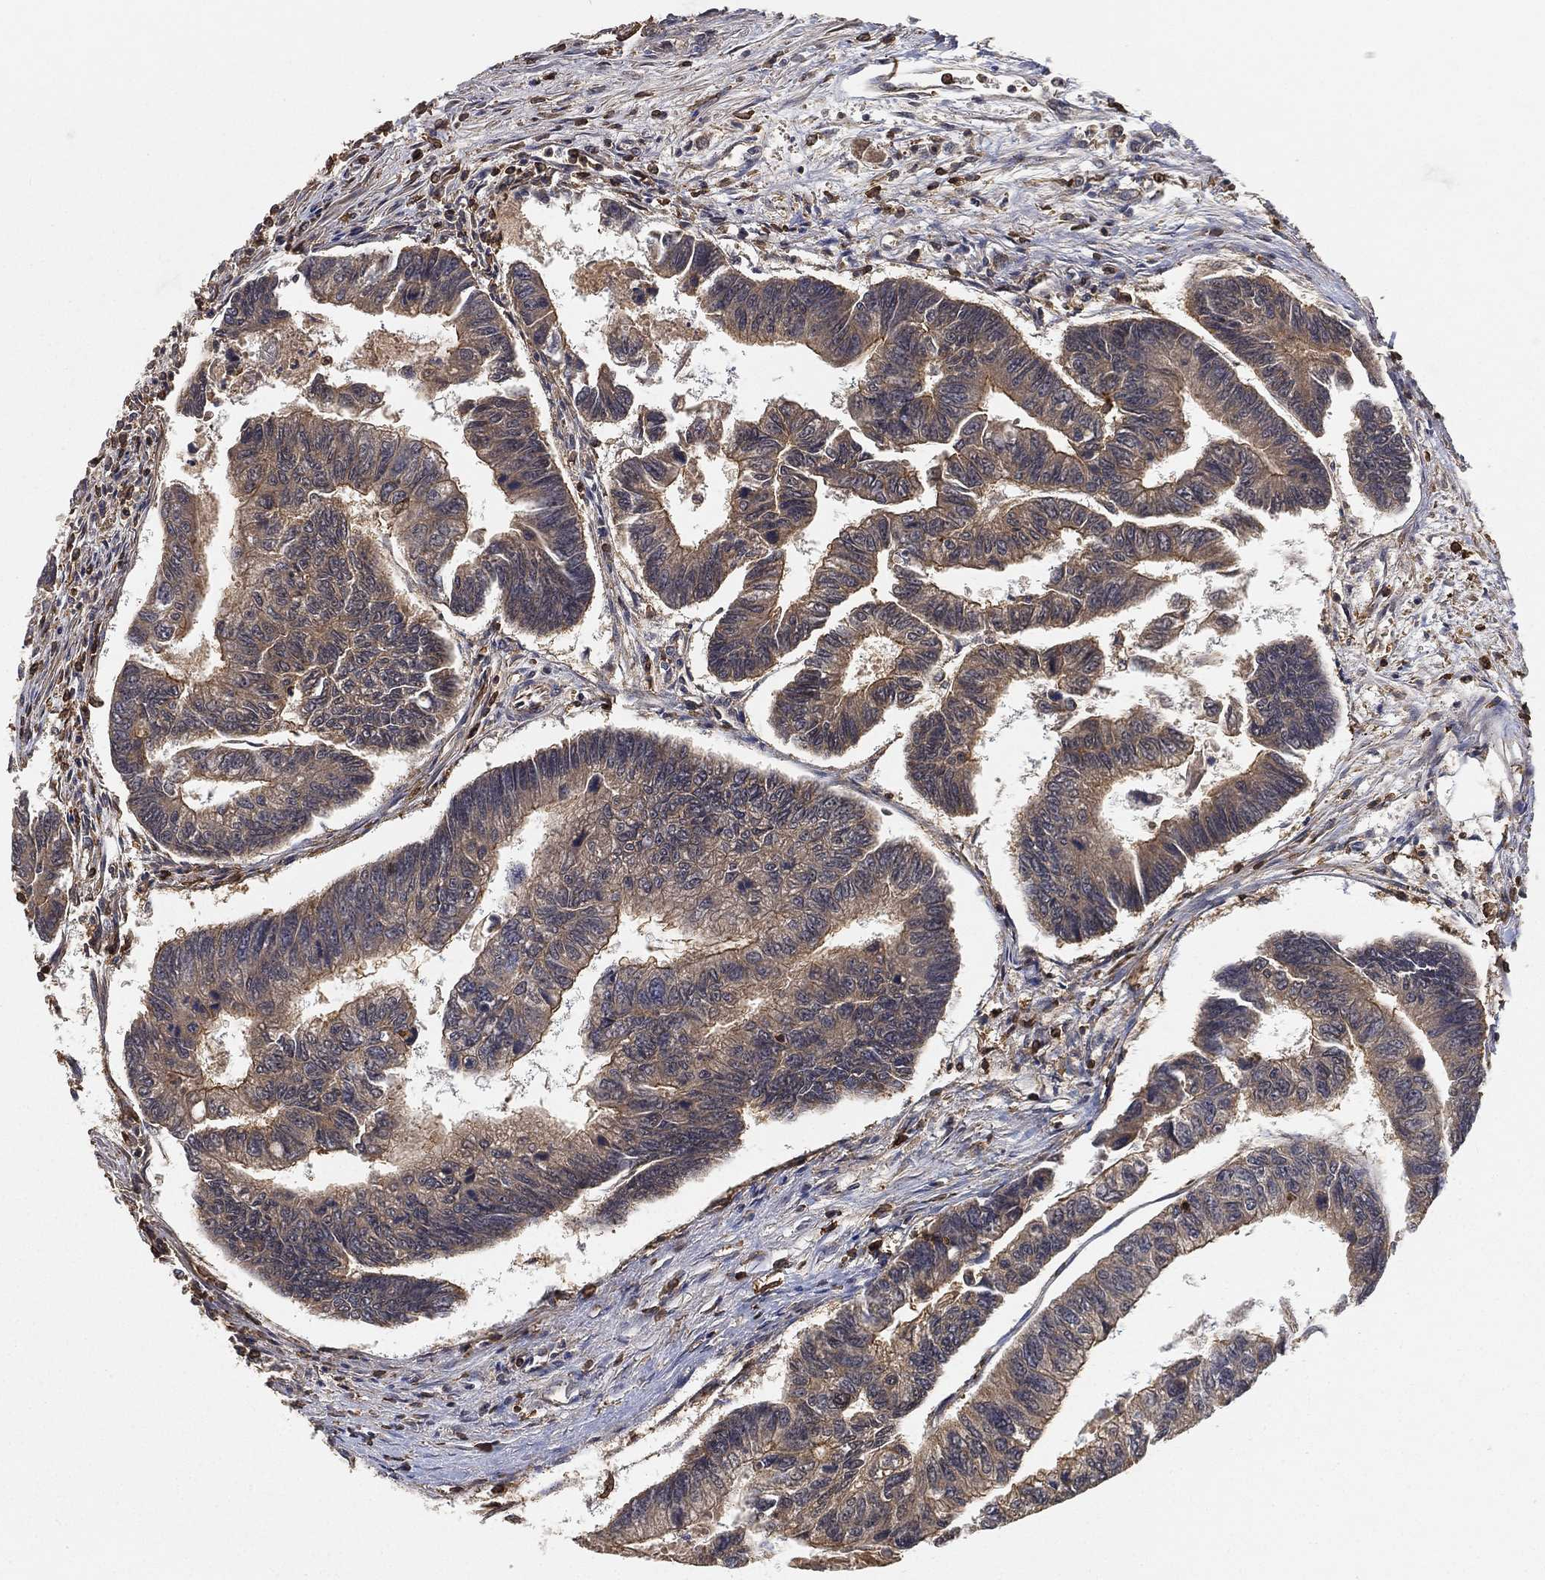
{"staining": {"intensity": "weak", "quantity": "25%-75%", "location": "cytoplasmic/membranous"}, "tissue": "colorectal cancer", "cell_type": "Tumor cells", "image_type": "cancer", "snomed": [{"axis": "morphology", "description": "Adenocarcinoma, NOS"}, {"axis": "topography", "description": "Colon"}], "caption": "An image showing weak cytoplasmic/membranous staining in about 25%-75% of tumor cells in colorectal cancer, as visualized by brown immunohistochemical staining.", "gene": "CRYL1", "patient": {"sex": "female", "age": 65}}